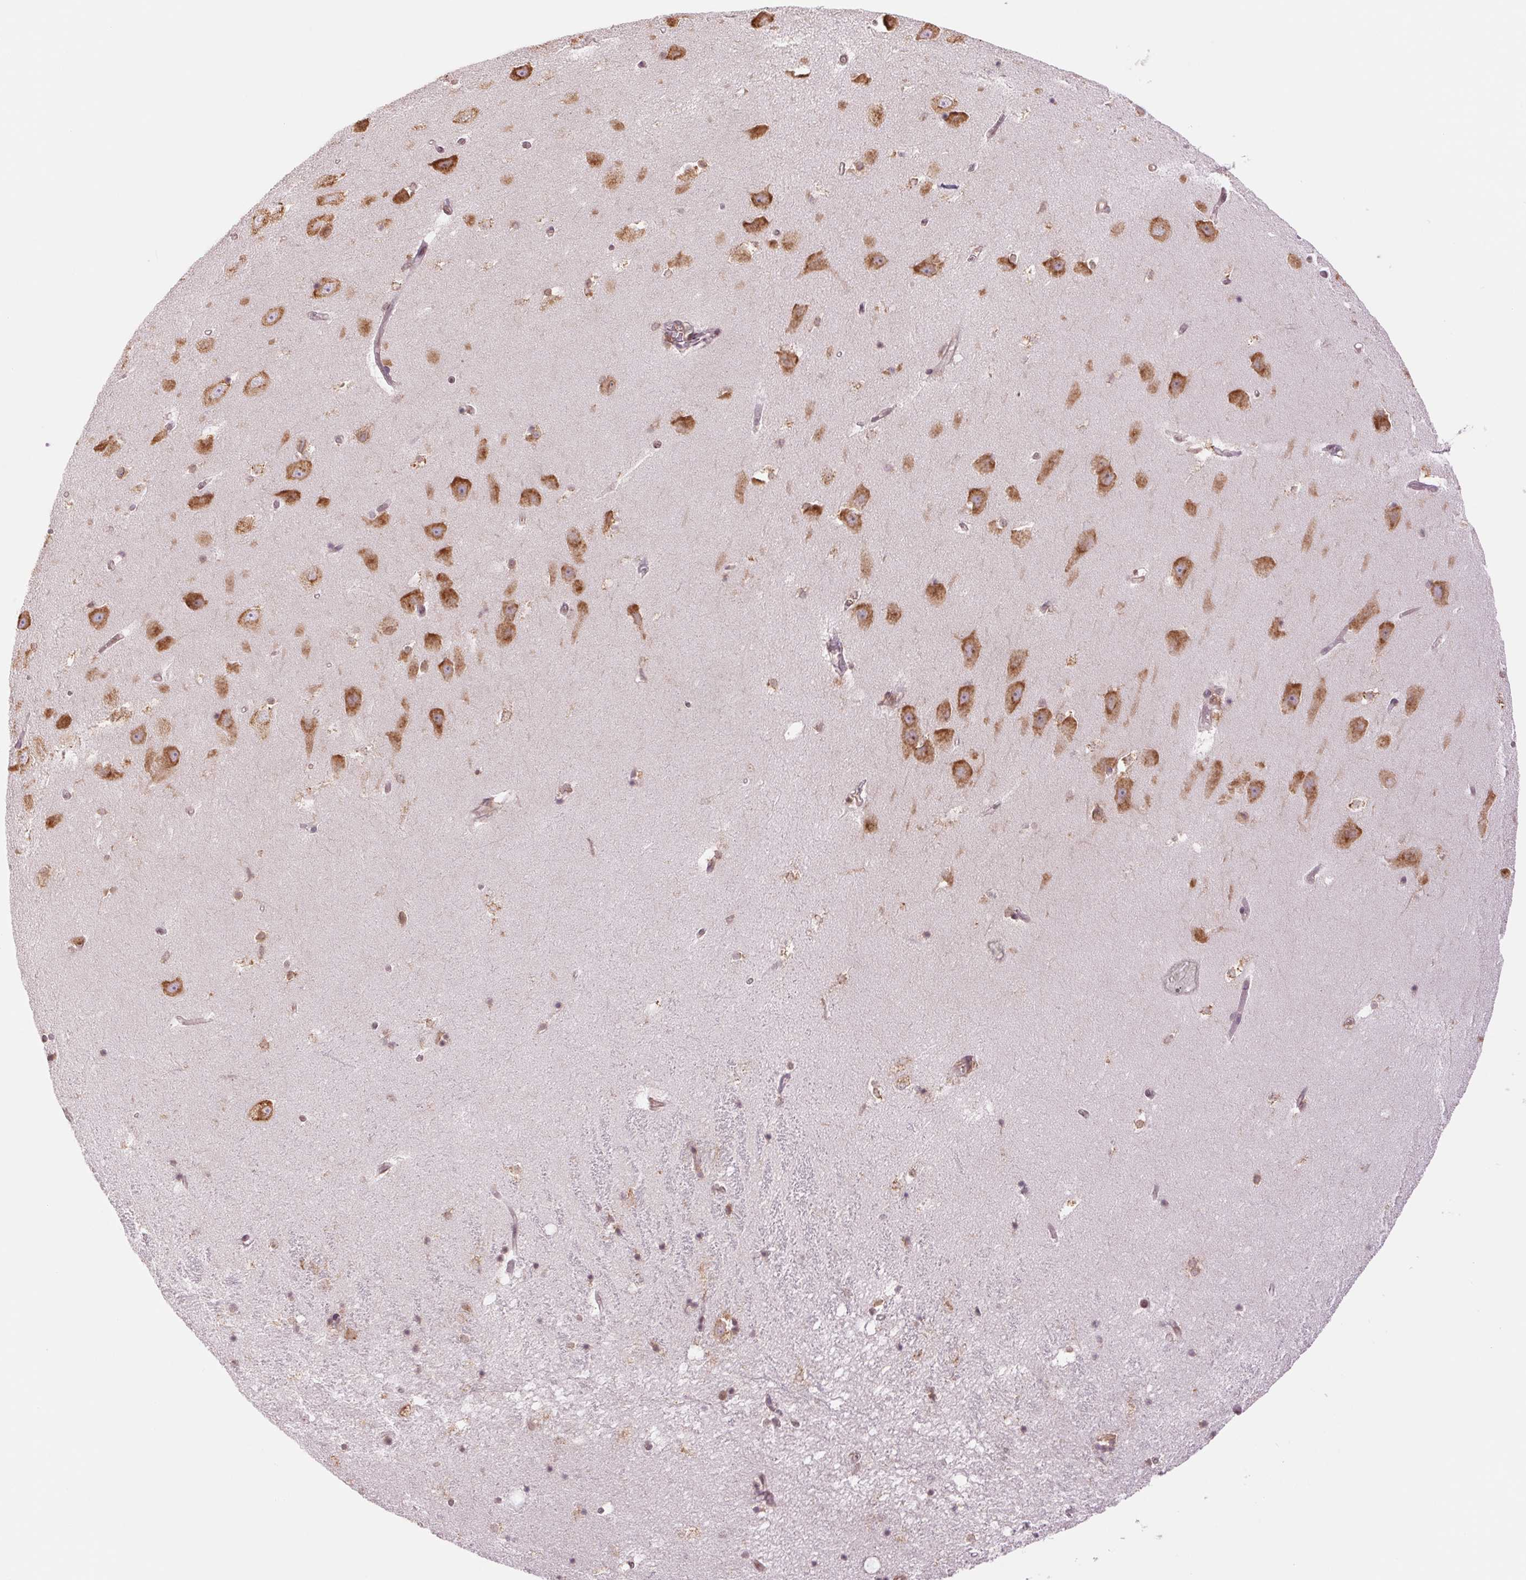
{"staining": {"intensity": "weak", "quantity": ">75%", "location": "cytoplasmic/membranous"}, "tissue": "hippocampus", "cell_type": "Glial cells", "image_type": "normal", "snomed": [{"axis": "morphology", "description": "Normal tissue, NOS"}, {"axis": "topography", "description": "Hippocampus"}], "caption": "Protein analysis of benign hippocampus exhibits weak cytoplasmic/membranous positivity in approximately >75% of glial cells.", "gene": "RPN1", "patient": {"sex": "male", "age": 58}}